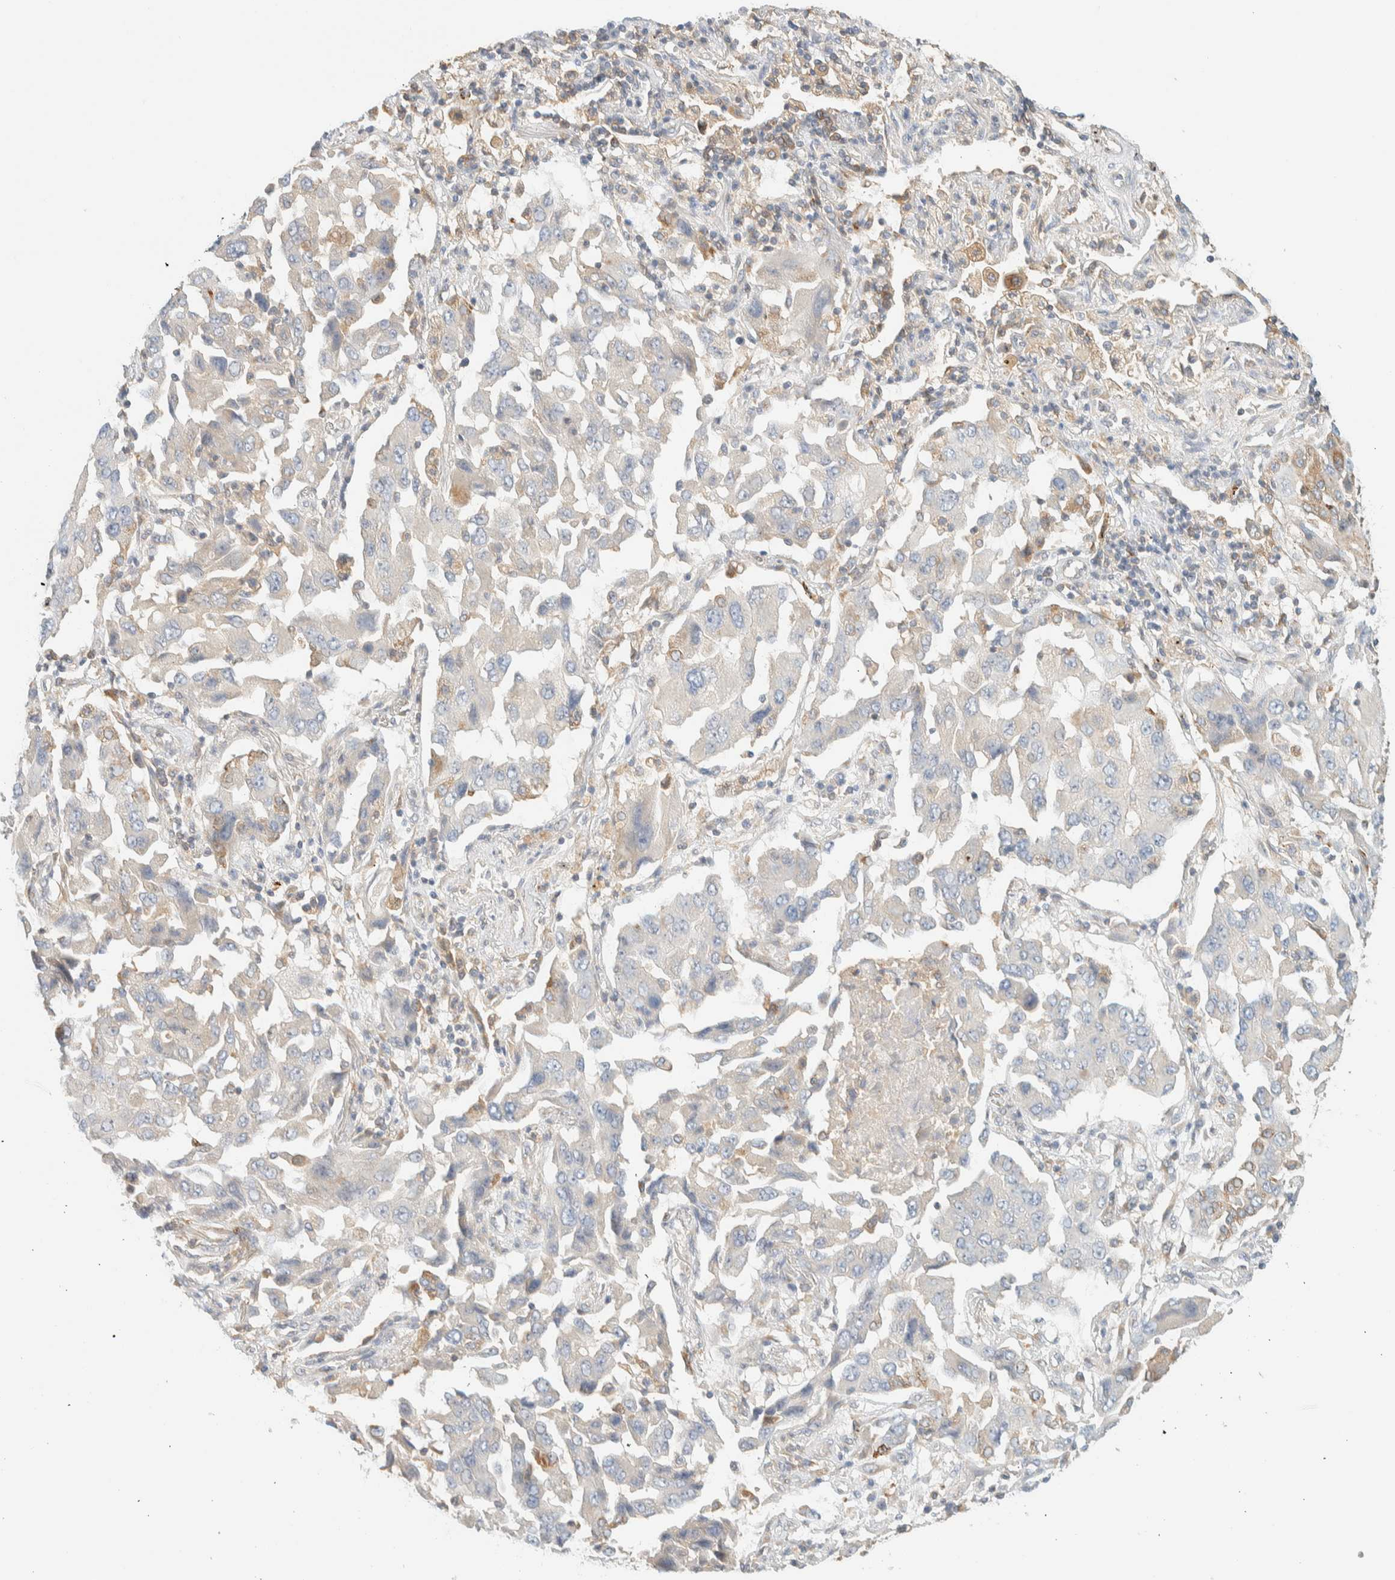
{"staining": {"intensity": "moderate", "quantity": "<25%", "location": "cytoplasmic/membranous"}, "tissue": "lung cancer", "cell_type": "Tumor cells", "image_type": "cancer", "snomed": [{"axis": "morphology", "description": "Adenocarcinoma, NOS"}, {"axis": "topography", "description": "Lung"}], "caption": "Protein expression analysis of human adenocarcinoma (lung) reveals moderate cytoplasmic/membranous positivity in approximately <25% of tumor cells.", "gene": "NT5C", "patient": {"sex": "female", "age": 65}}